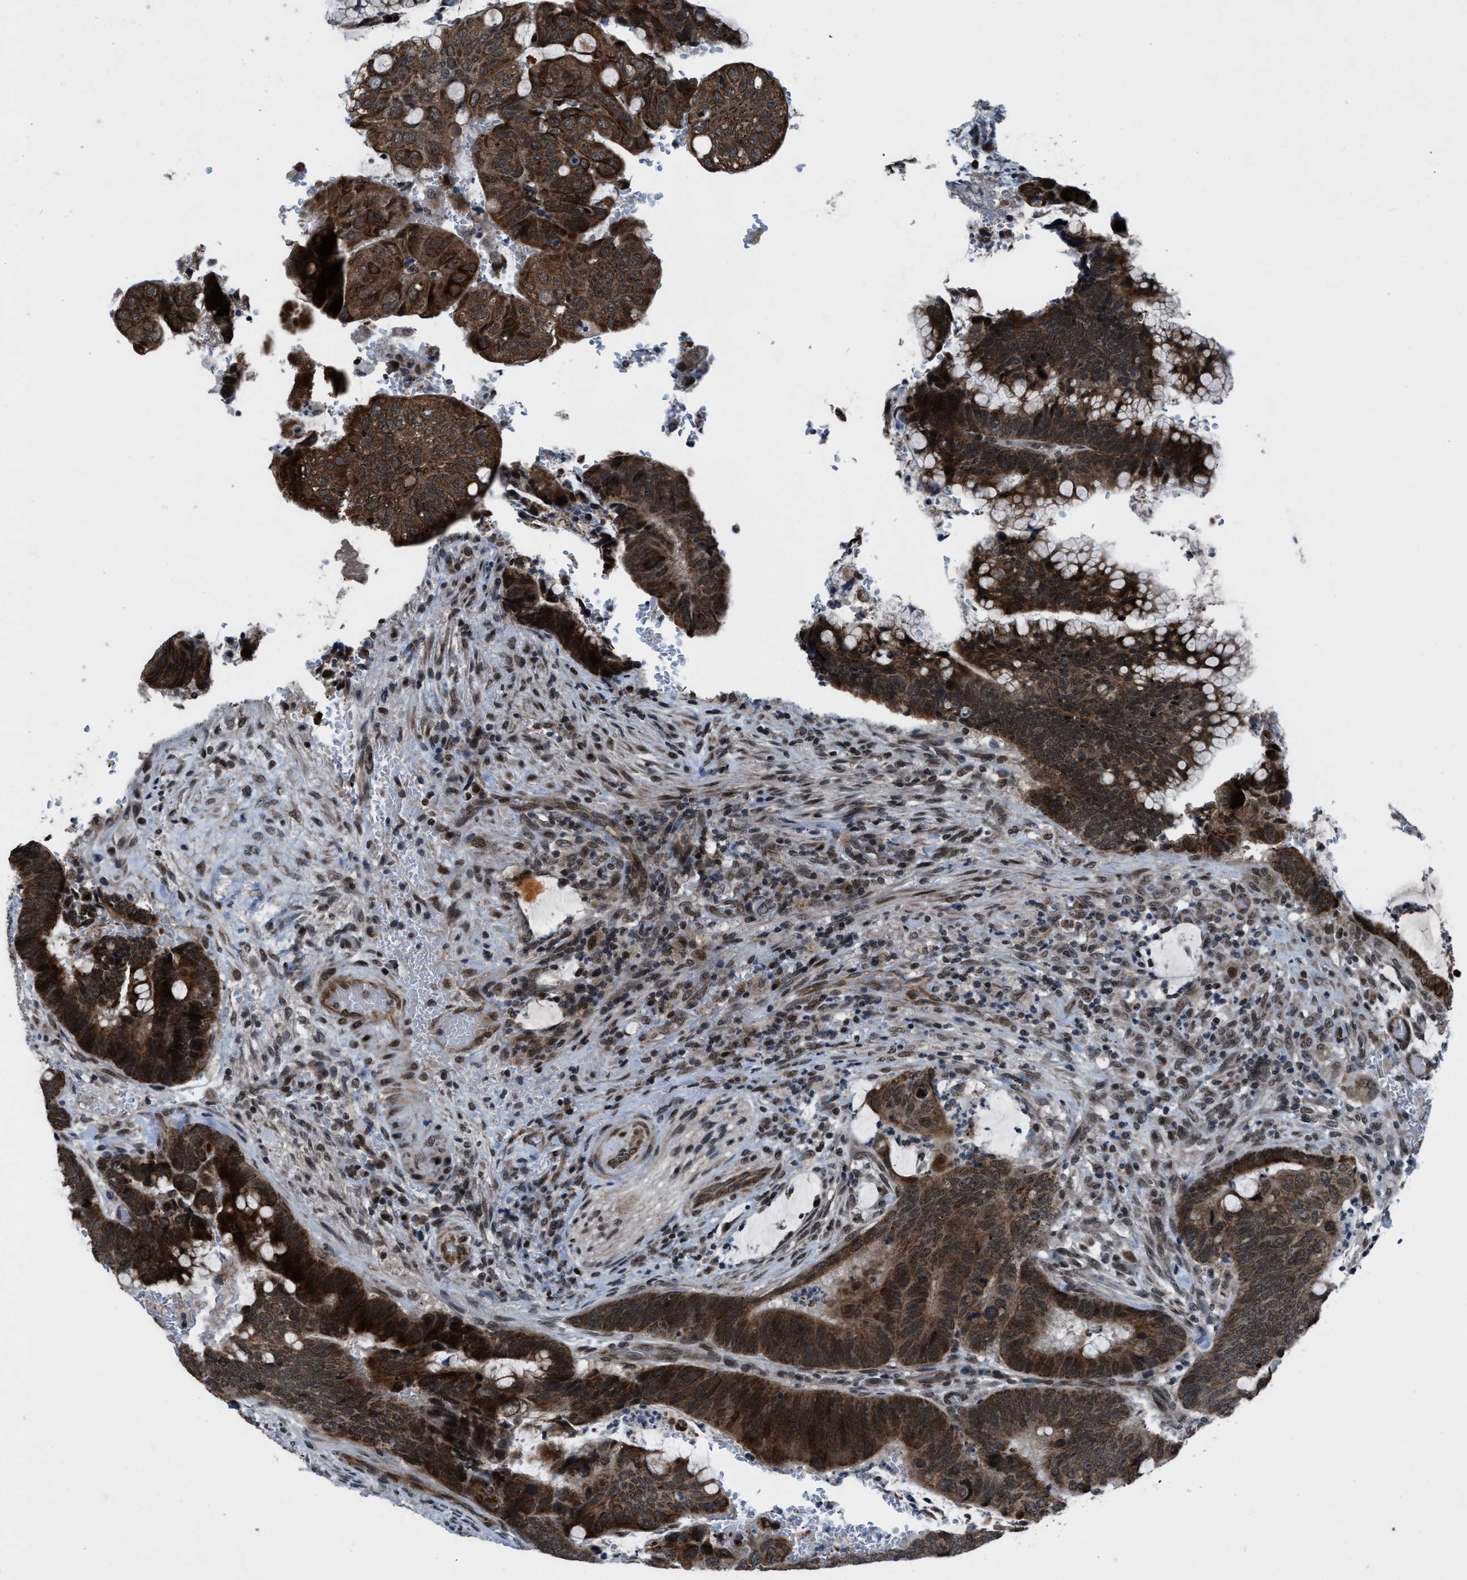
{"staining": {"intensity": "strong", "quantity": ">75%", "location": "cytoplasmic/membranous,nuclear"}, "tissue": "colorectal cancer", "cell_type": "Tumor cells", "image_type": "cancer", "snomed": [{"axis": "morphology", "description": "Normal tissue, NOS"}, {"axis": "morphology", "description": "Adenocarcinoma, NOS"}, {"axis": "topography", "description": "Rectum"}, {"axis": "topography", "description": "Peripheral nerve tissue"}], "caption": "Protein staining by IHC demonstrates strong cytoplasmic/membranous and nuclear expression in approximately >75% of tumor cells in colorectal cancer. (DAB (3,3'-diaminobenzidine) = brown stain, brightfield microscopy at high magnification).", "gene": "ZNHIT1", "patient": {"sex": "male", "age": 92}}